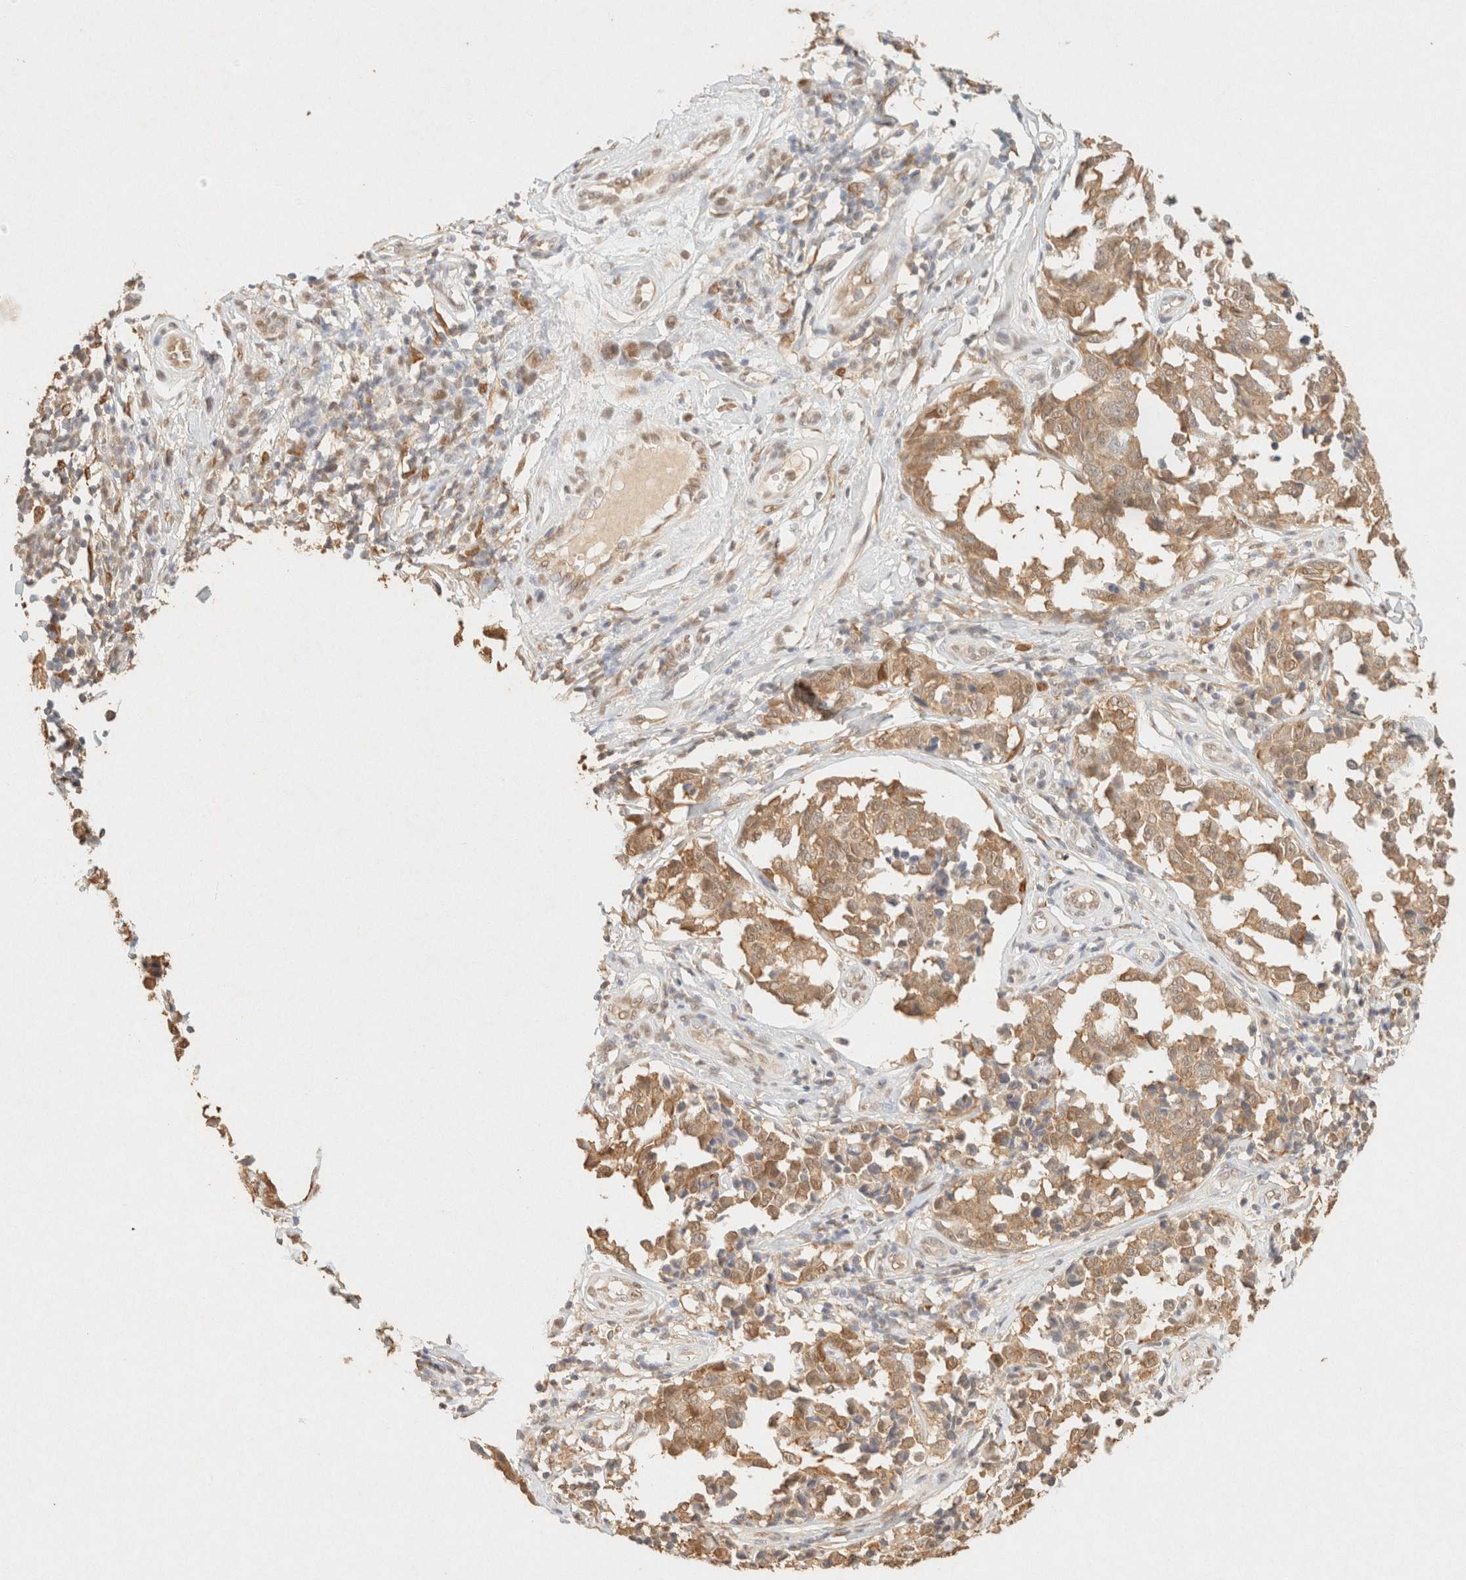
{"staining": {"intensity": "moderate", "quantity": ">75%", "location": "cytoplasmic/membranous"}, "tissue": "melanoma", "cell_type": "Tumor cells", "image_type": "cancer", "snomed": [{"axis": "morphology", "description": "Malignant melanoma, NOS"}, {"axis": "topography", "description": "Skin"}], "caption": "Immunohistochemistry (IHC) of melanoma demonstrates medium levels of moderate cytoplasmic/membranous staining in about >75% of tumor cells.", "gene": "S100A13", "patient": {"sex": "female", "age": 64}}